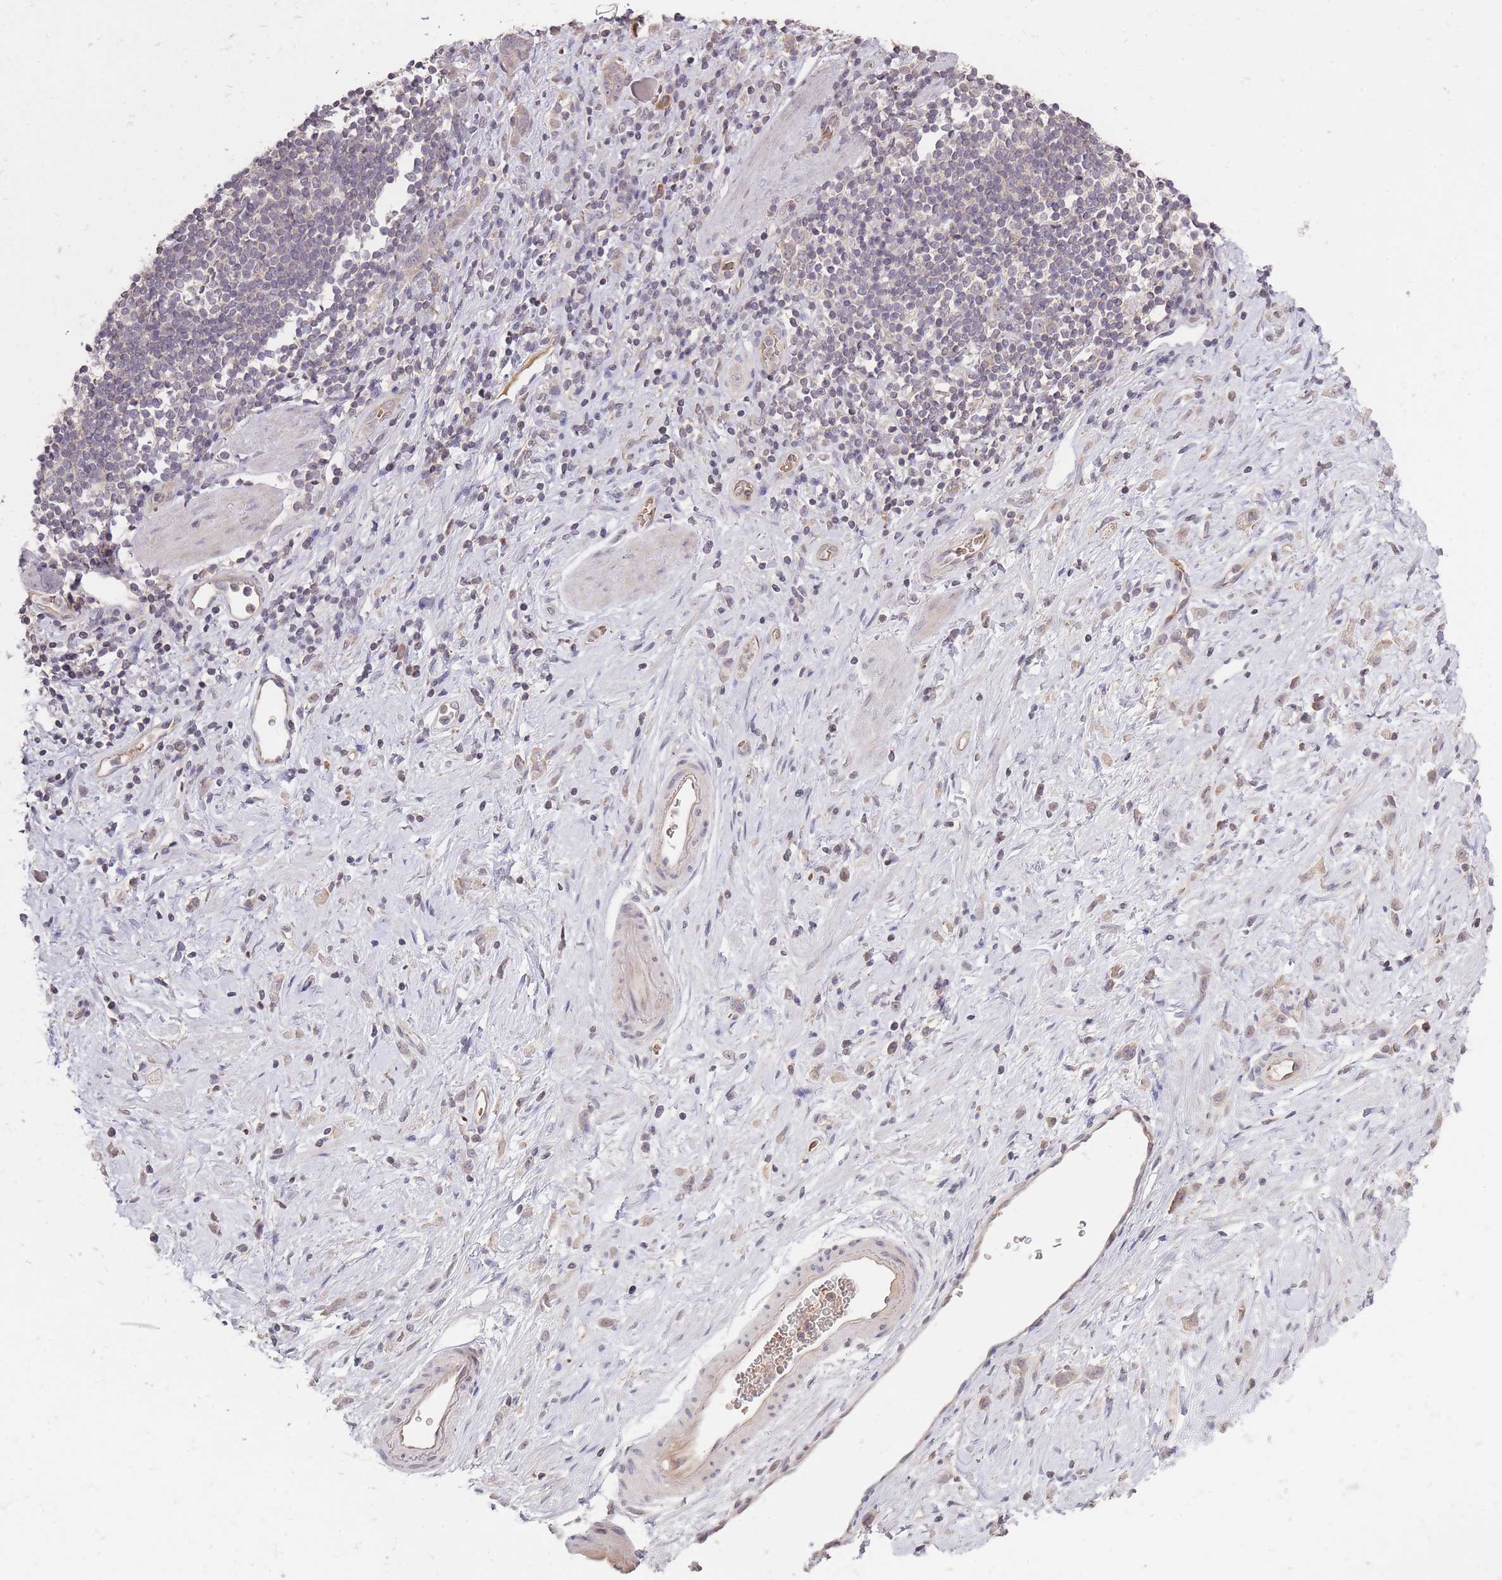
{"staining": {"intensity": "negative", "quantity": "none", "location": "none"}, "tissue": "stomach cancer", "cell_type": "Tumor cells", "image_type": "cancer", "snomed": [{"axis": "morphology", "description": "Adenocarcinoma, NOS"}, {"axis": "topography", "description": "Stomach"}], "caption": "Immunohistochemistry of human stomach cancer (adenocarcinoma) reveals no positivity in tumor cells.", "gene": "ADCYAP1R1", "patient": {"sex": "female", "age": 60}}